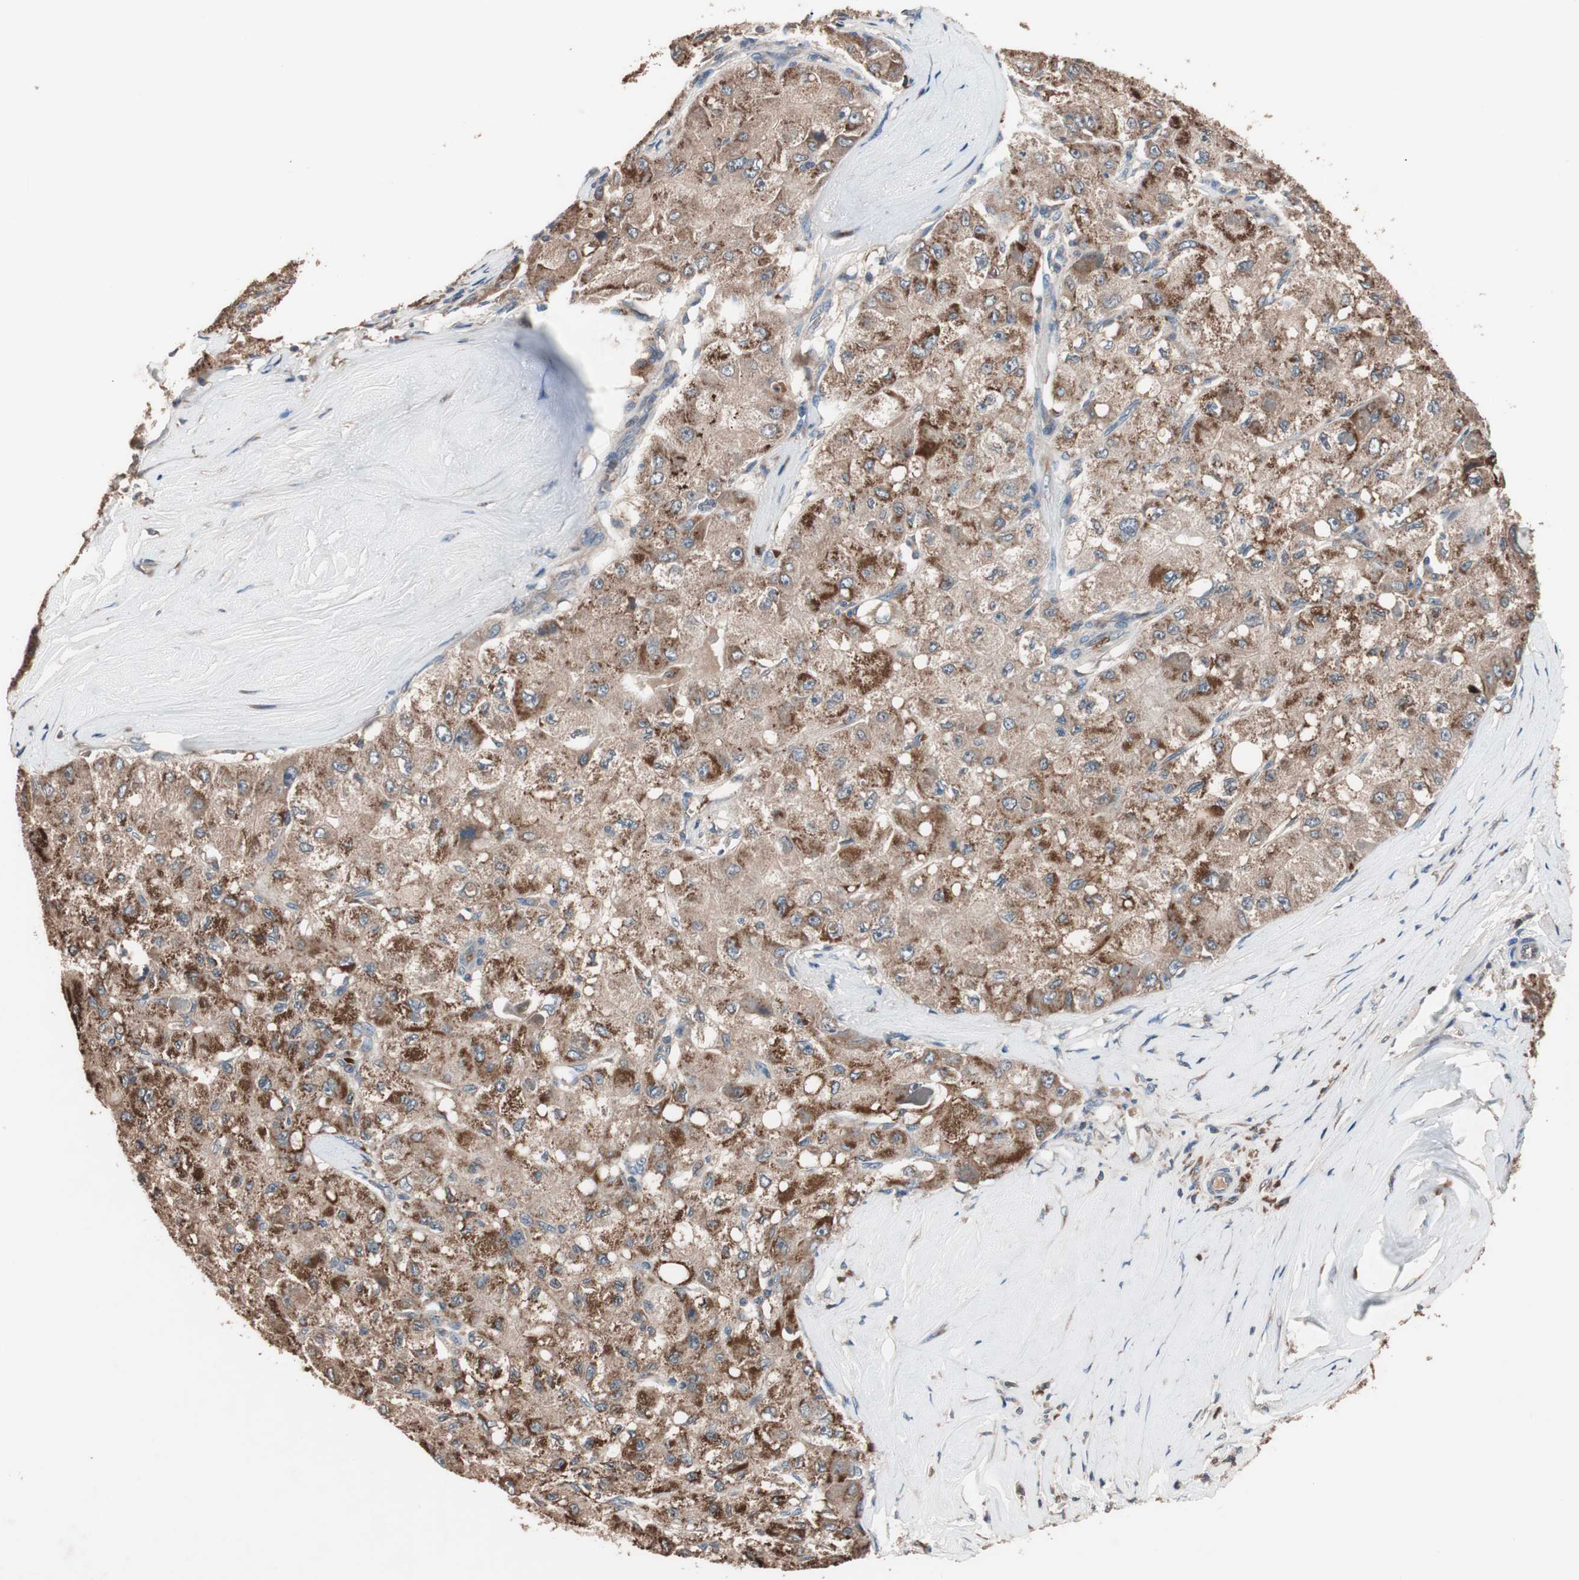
{"staining": {"intensity": "moderate", "quantity": ">75%", "location": "cytoplasmic/membranous"}, "tissue": "liver cancer", "cell_type": "Tumor cells", "image_type": "cancer", "snomed": [{"axis": "morphology", "description": "Carcinoma, Hepatocellular, NOS"}, {"axis": "topography", "description": "Liver"}], "caption": "Liver cancer stained for a protein demonstrates moderate cytoplasmic/membranous positivity in tumor cells. The staining is performed using DAB (3,3'-diaminobenzidine) brown chromogen to label protein expression. The nuclei are counter-stained blue using hematoxylin.", "gene": "GLYCTK", "patient": {"sex": "male", "age": 80}}